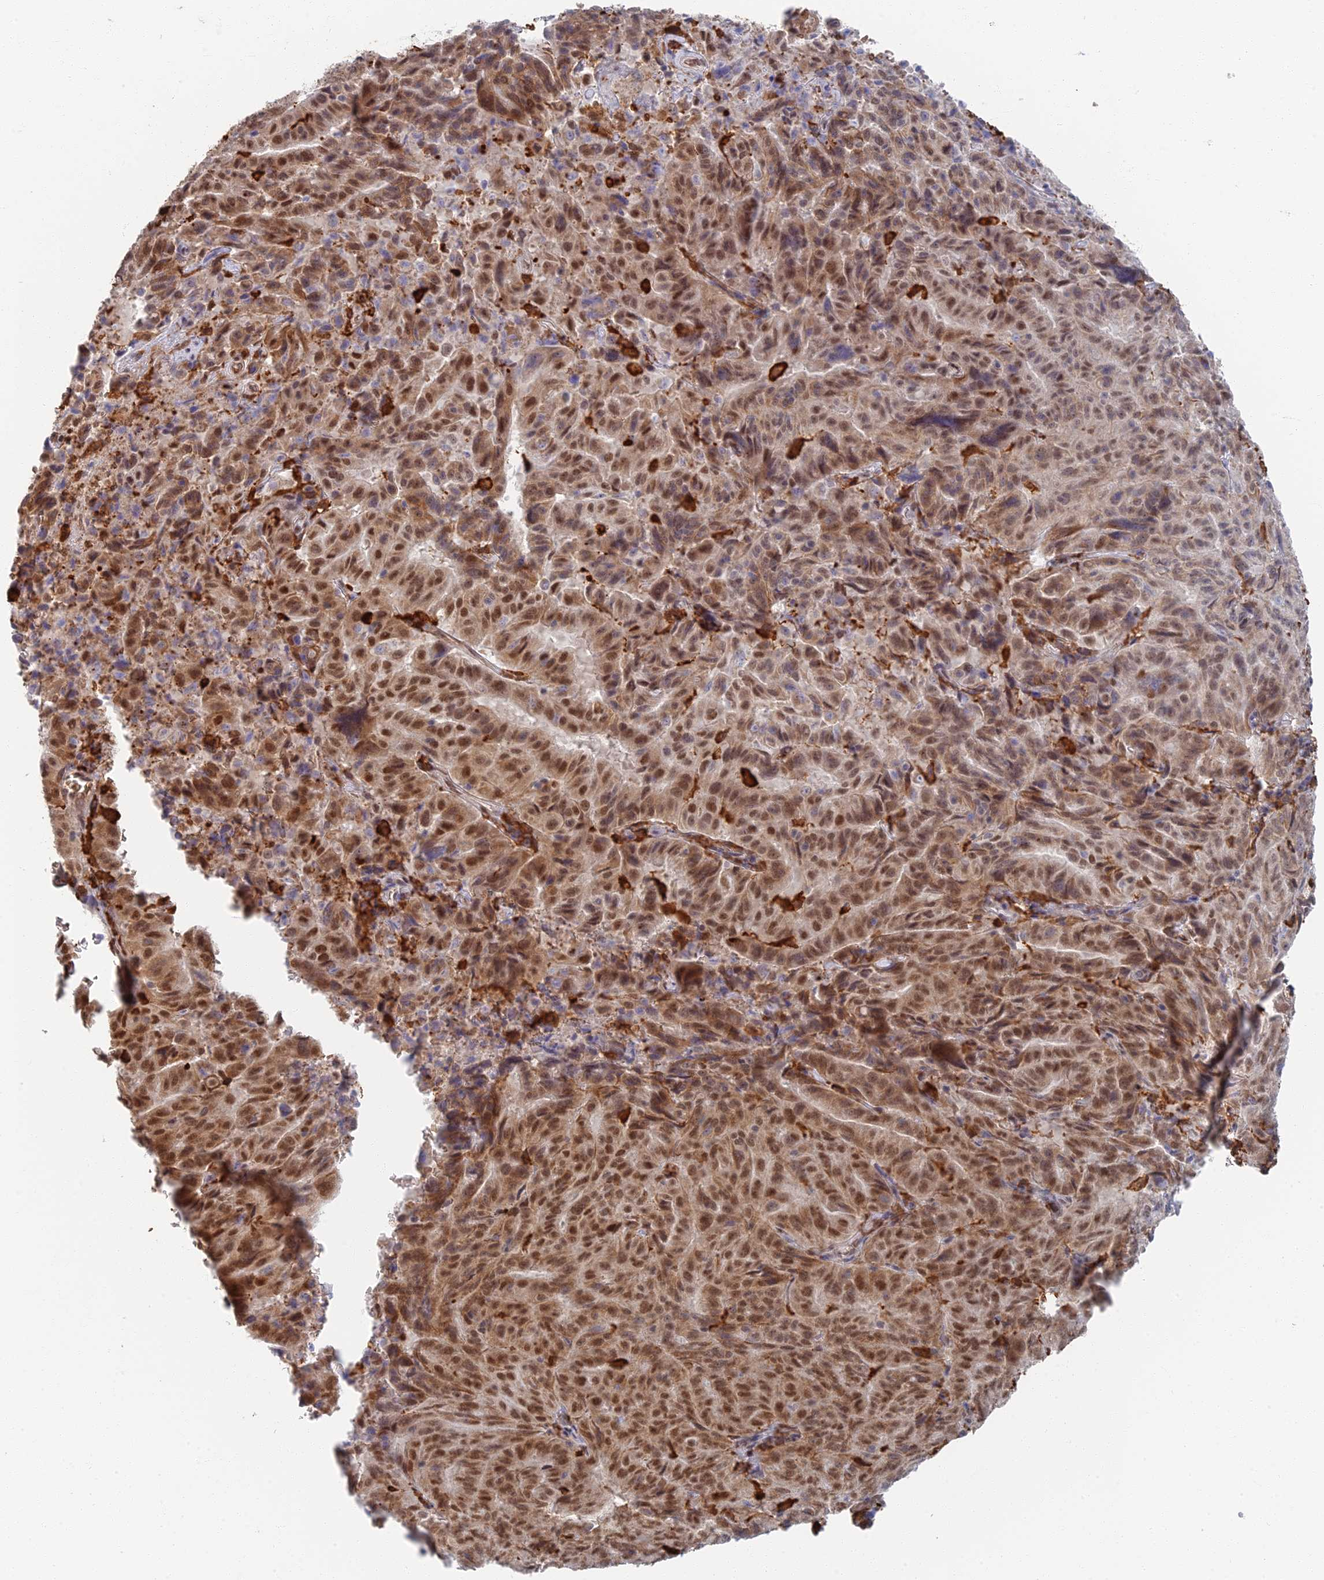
{"staining": {"intensity": "moderate", "quantity": ">75%", "location": "nuclear"}, "tissue": "pancreatic cancer", "cell_type": "Tumor cells", "image_type": "cancer", "snomed": [{"axis": "morphology", "description": "Adenocarcinoma, NOS"}, {"axis": "topography", "description": "Pancreas"}], "caption": "Immunohistochemical staining of adenocarcinoma (pancreatic) demonstrates moderate nuclear protein expression in approximately >75% of tumor cells.", "gene": "GPATCH1", "patient": {"sex": "male", "age": 63}}